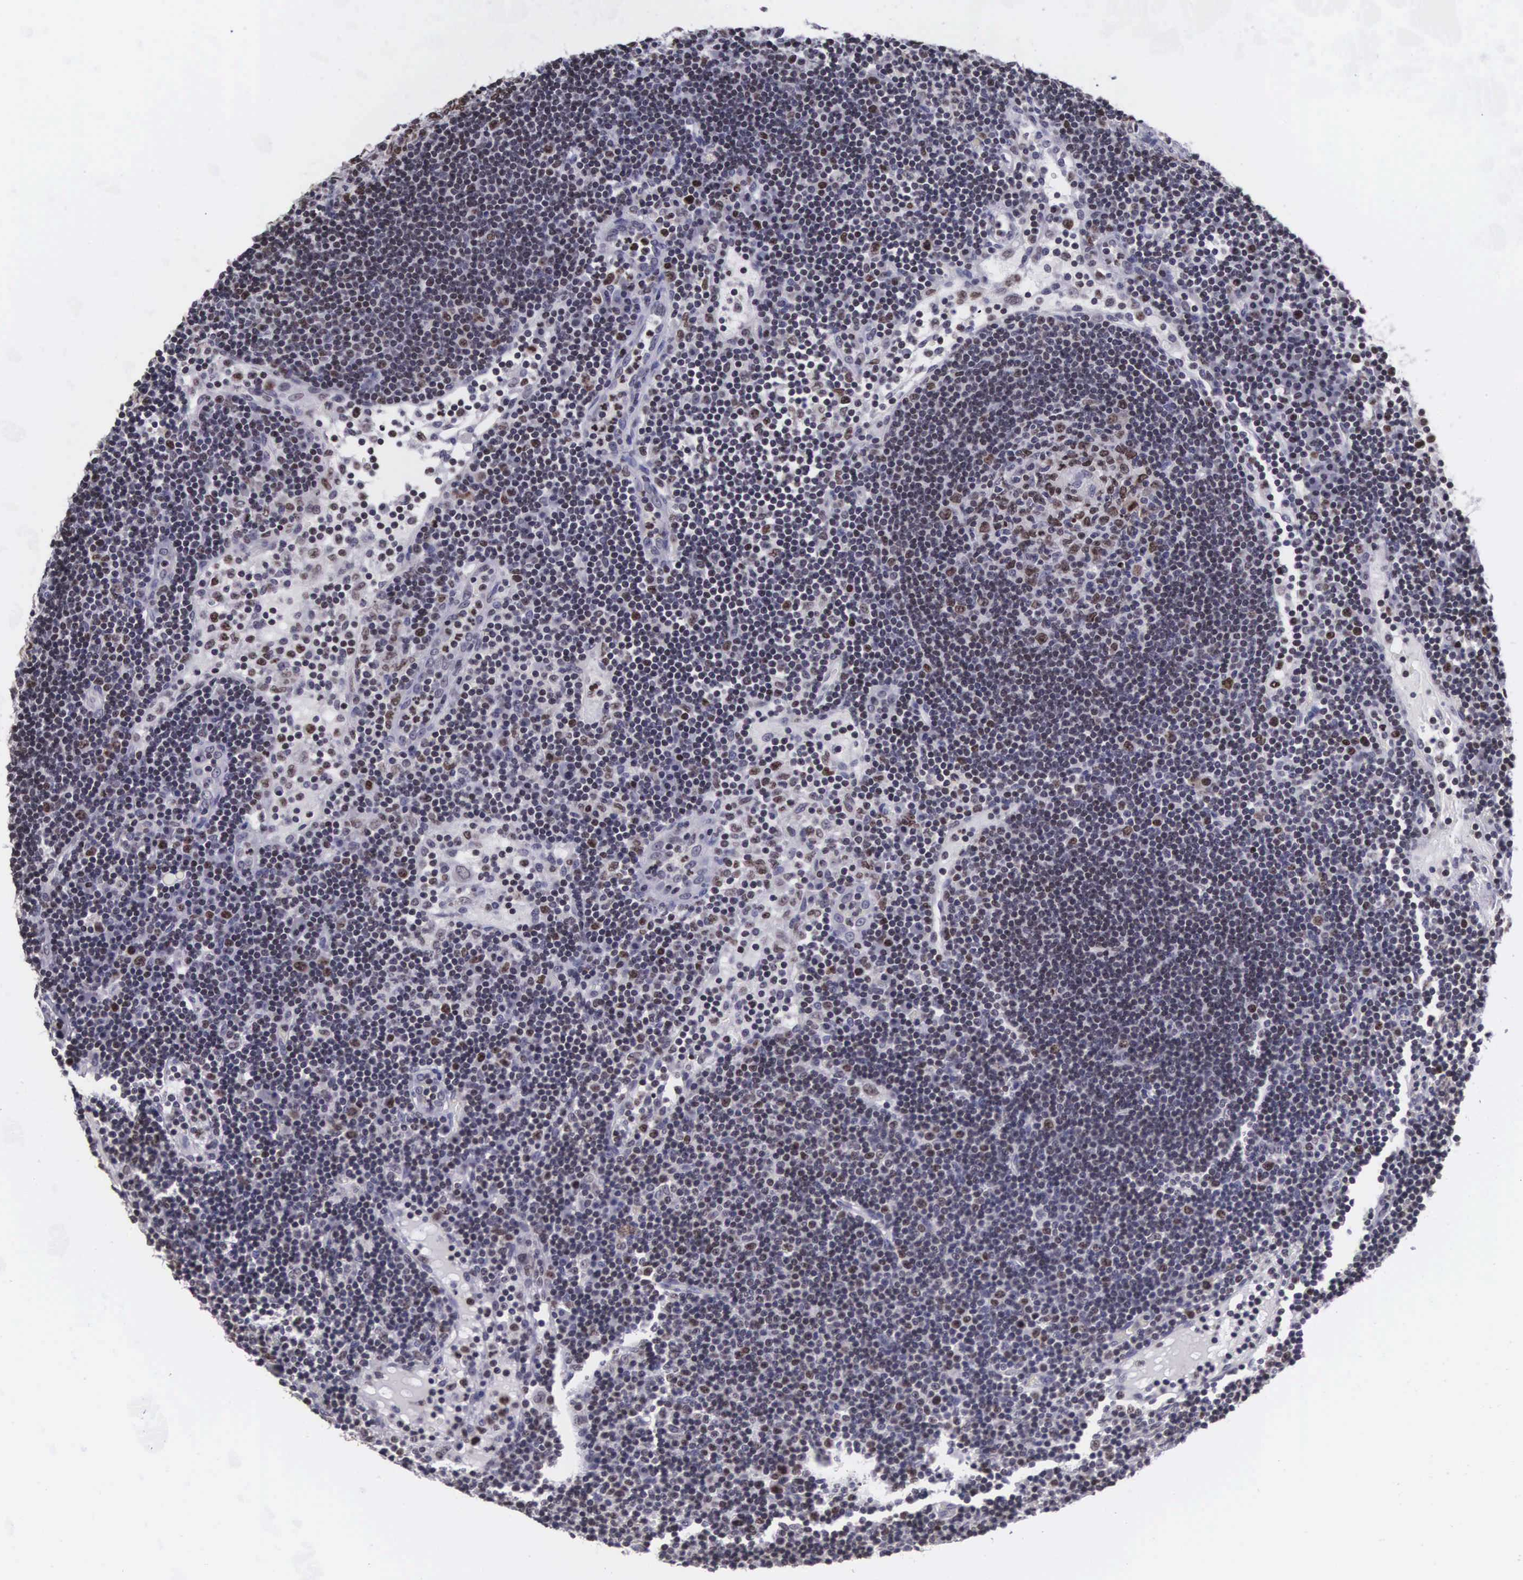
{"staining": {"intensity": "moderate", "quantity": "25%-75%", "location": "nuclear"}, "tissue": "lymph node", "cell_type": "Germinal center cells", "image_type": "normal", "snomed": [{"axis": "morphology", "description": "Normal tissue, NOS"}, {"axis": "topography", "description": "Lymph node"}], "caption": "A brown stain shows moderate nuclear expression of a protein in germinal center cells of unremarkable lymph node. Nuclei are stained in blue.", "gene": "VRK1", "patient": {"sex": "male", "age": 54}}